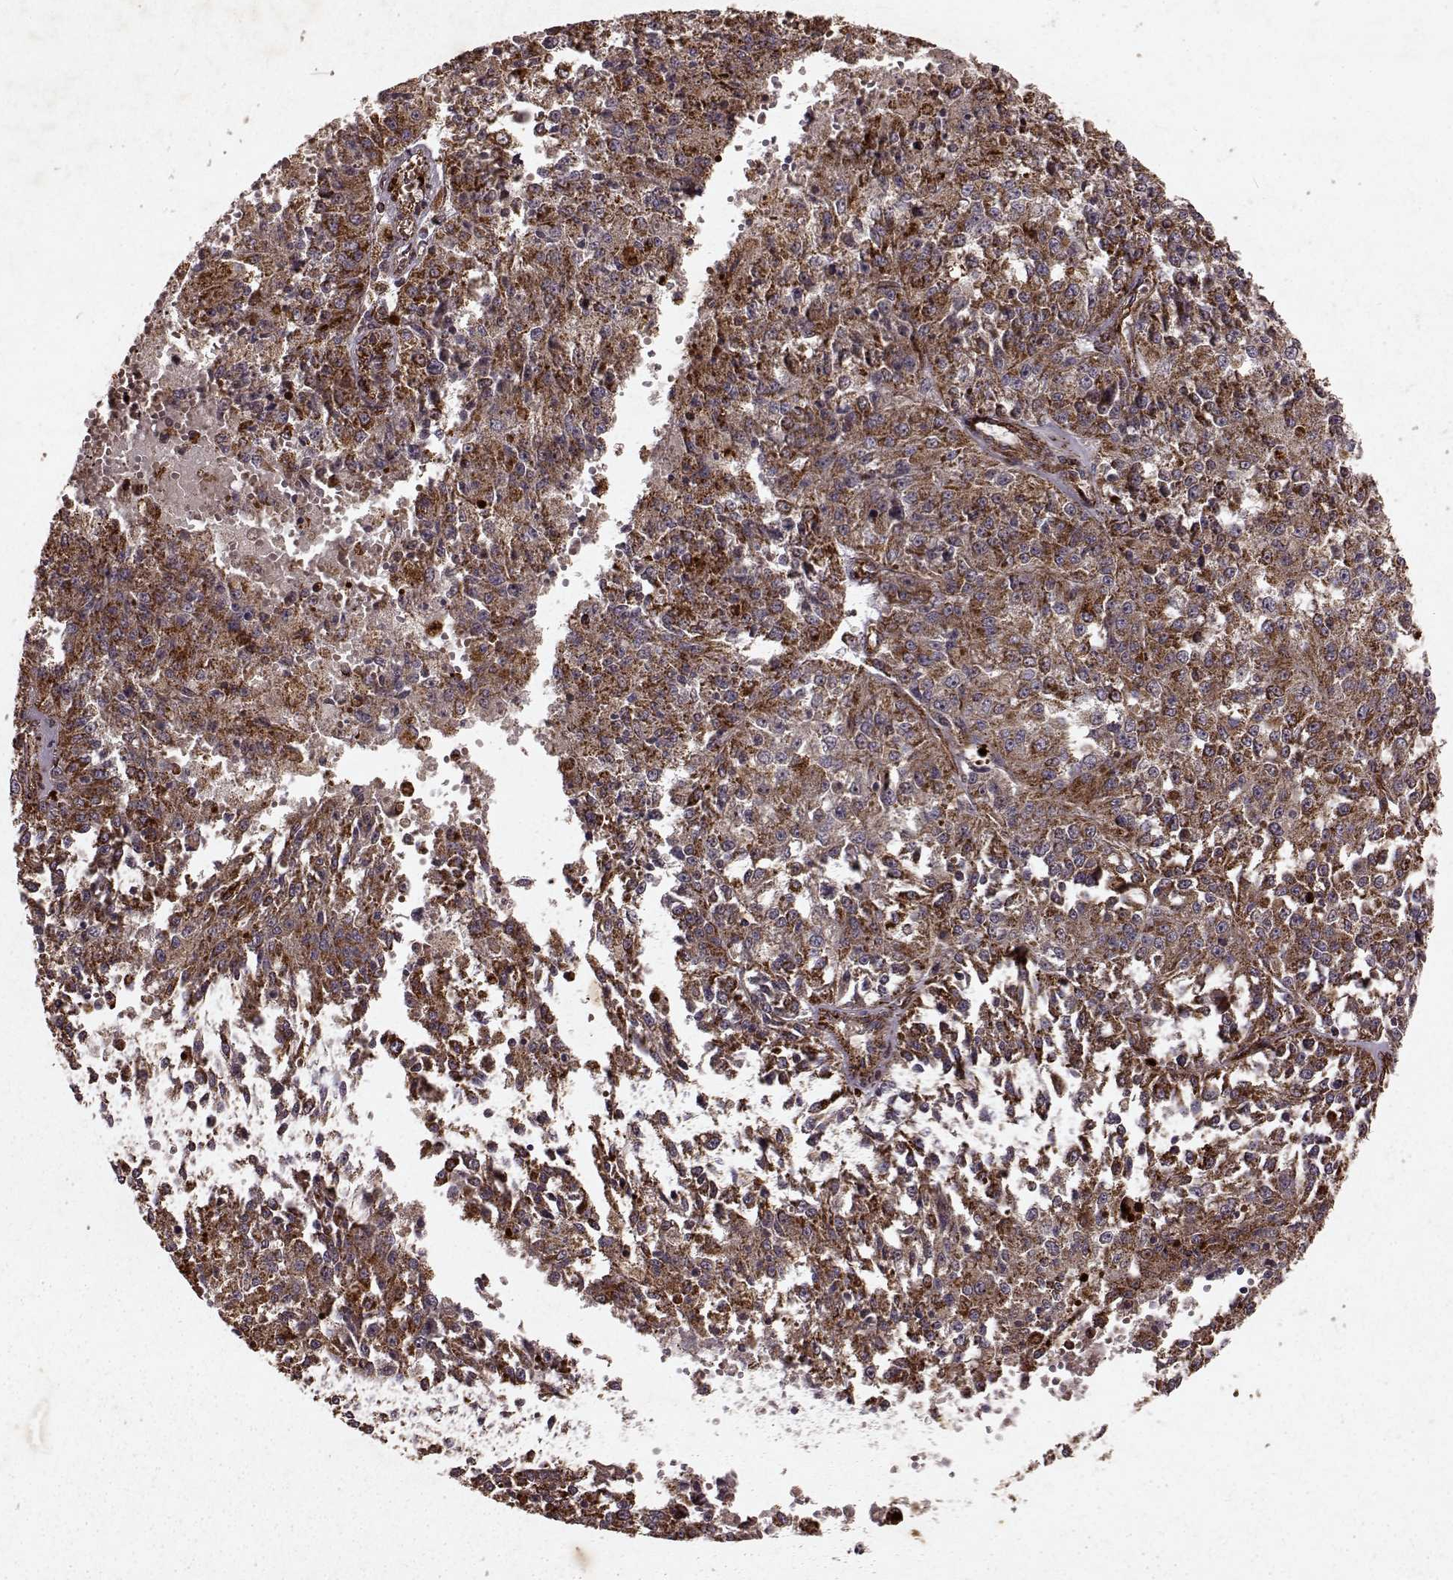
{"staining": {"intensity": "strong", "quantity": ">75%", "location": "cytoplasmic/membranous"}, "tissue": "melanoma", "cell_type": "Tumor cells", "image_type": "cancer", "snomed": [{"axis": "morphology", "description": "Malignant melanoma, Metastatic site"}, {"axis": "topography", "description": "Lymph node"}], "caption": "A micrograph of human malignant melanoma (metastatic site) stained for a protein demonstrates strong cytoplasmic/membranous brown staining in tumor cells.", "gene": "FXN", "patient": {"sex": "female", "age": 64}}